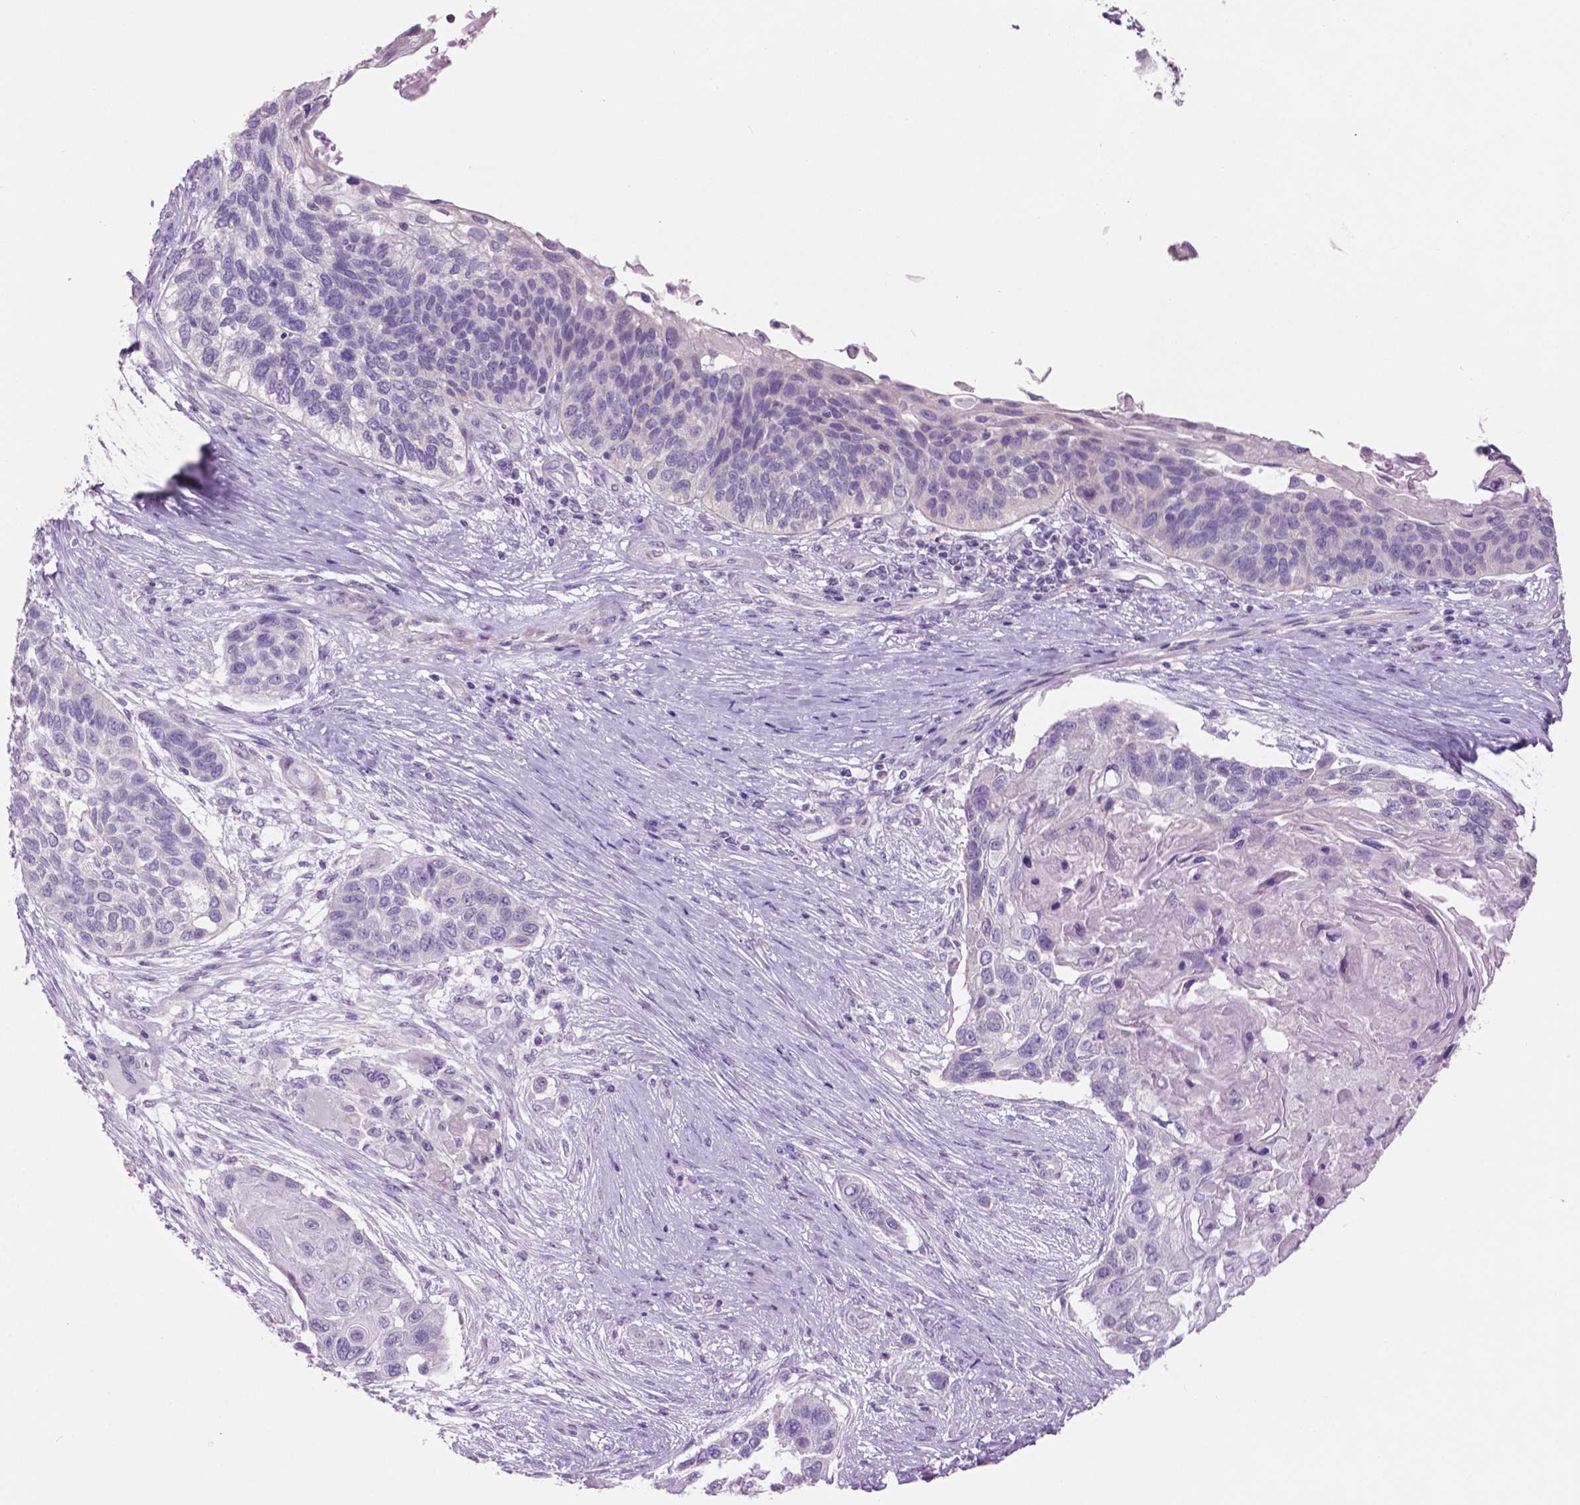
{"staining": {"intensity": "negative", "quantity": "none", "location": "none"}, "tissue": "lung cancer", "cell_type": "Tumor cells", "image_type": "cancer", "snomed": [{"axis": "morphology", "description": "Squamous cell carcinoma, NOS"}, {"axis": "topography", "description": "Lung"}], "caption": "This is an immunohistochemistry (IHC) image of human lung cancer. There is no positivity in tumor cells.", "gene": "CRYBA4", "patient": {"sex": "male", "age": 69}}